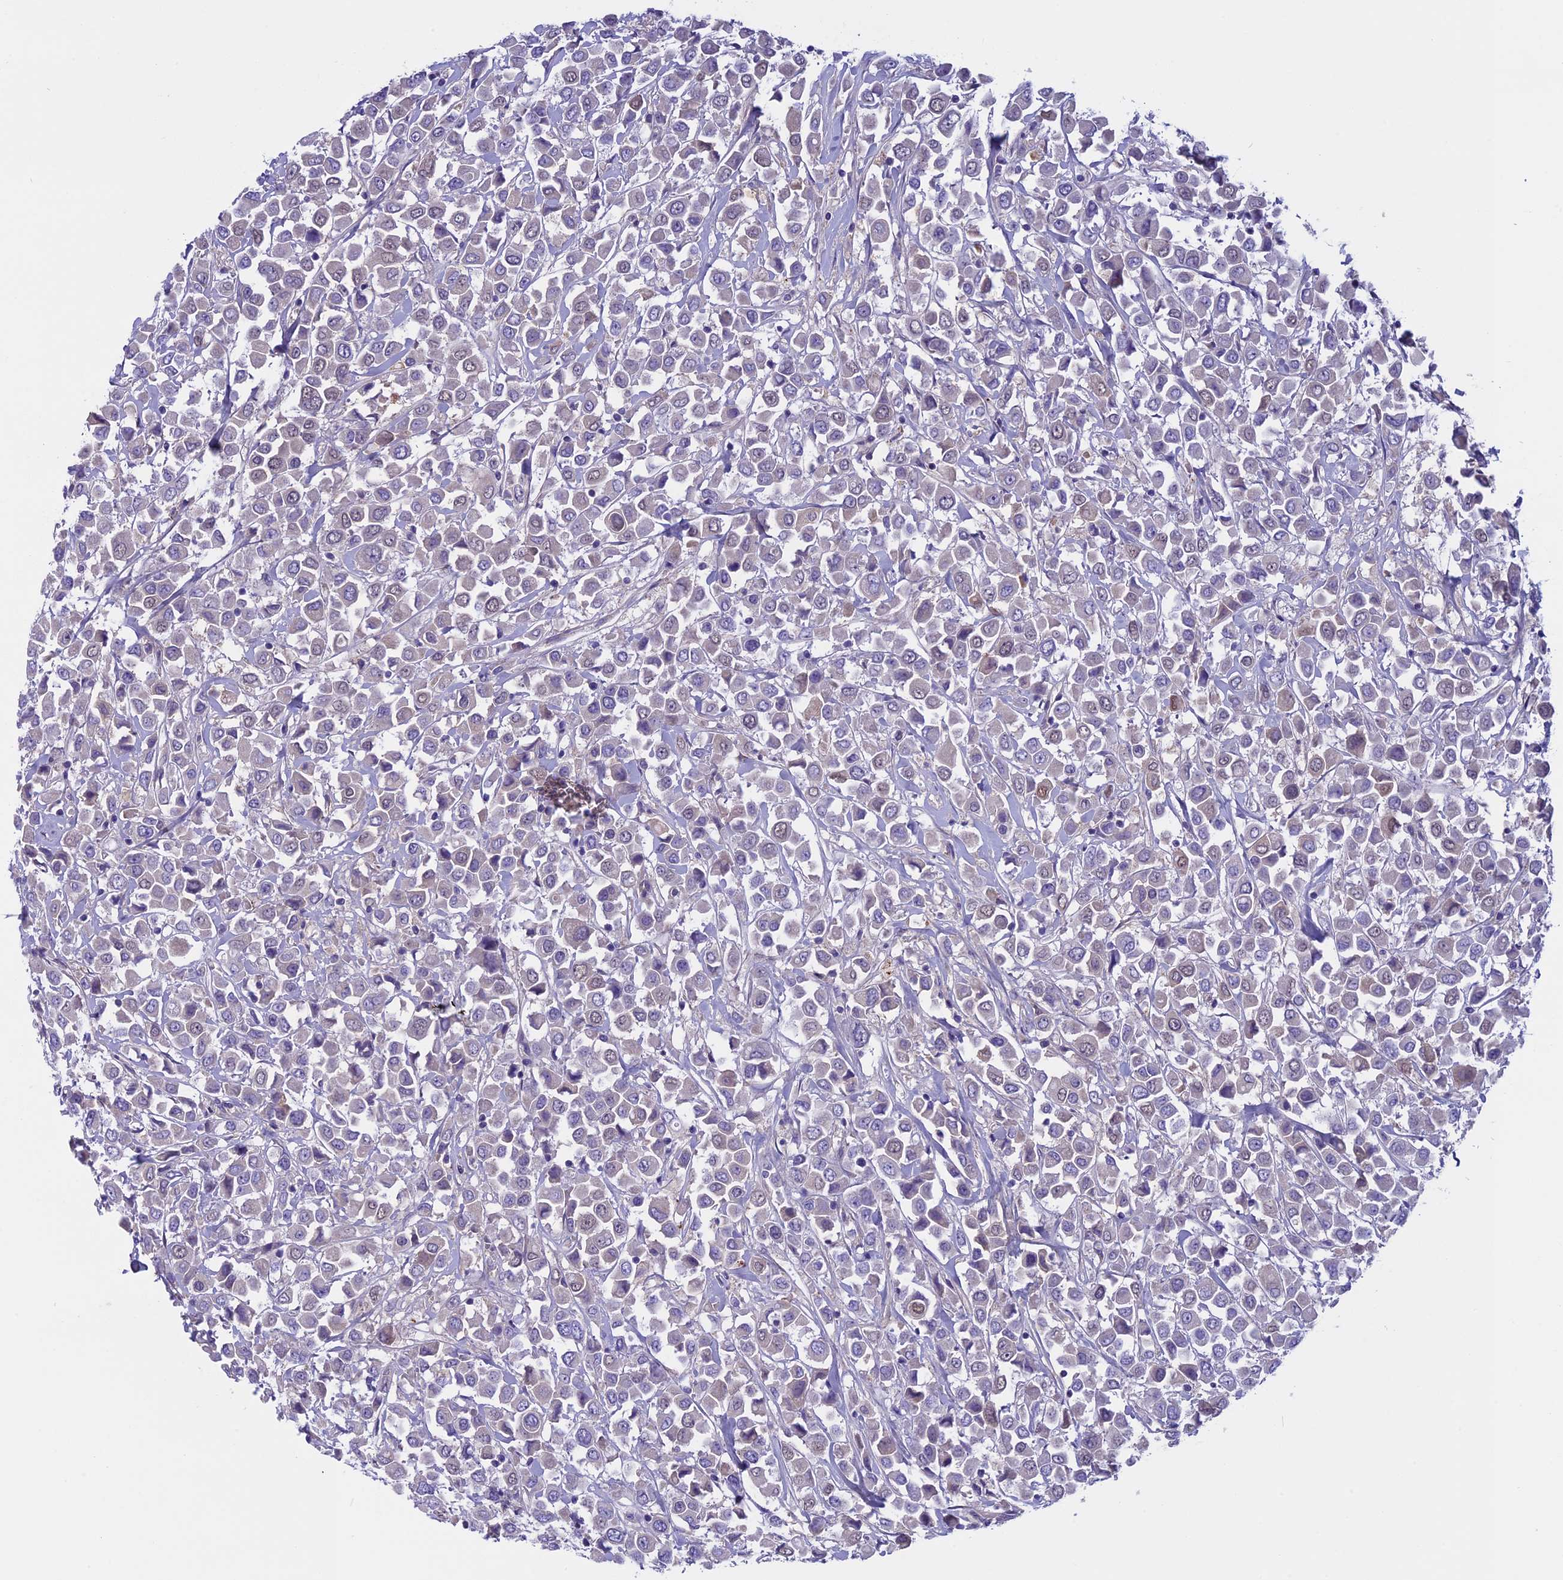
{"staining": {"intensity": "negative", "quantity": "none", "location": "none"}, "tissue": "breast cancer", "cell_type": "Tumor cells", "image_type": "cancer", "snomed": [{"axis": "morphology", "description": "Duct carcinoma"}, {"axis": "topography", "description": "Breast"}], "caption": "There is no significant staining in tumor cells of breast cancer (invasive ductal carcinoma).", "gene": "DCTN5", "patient": {"sex": "female", "age": 61}}